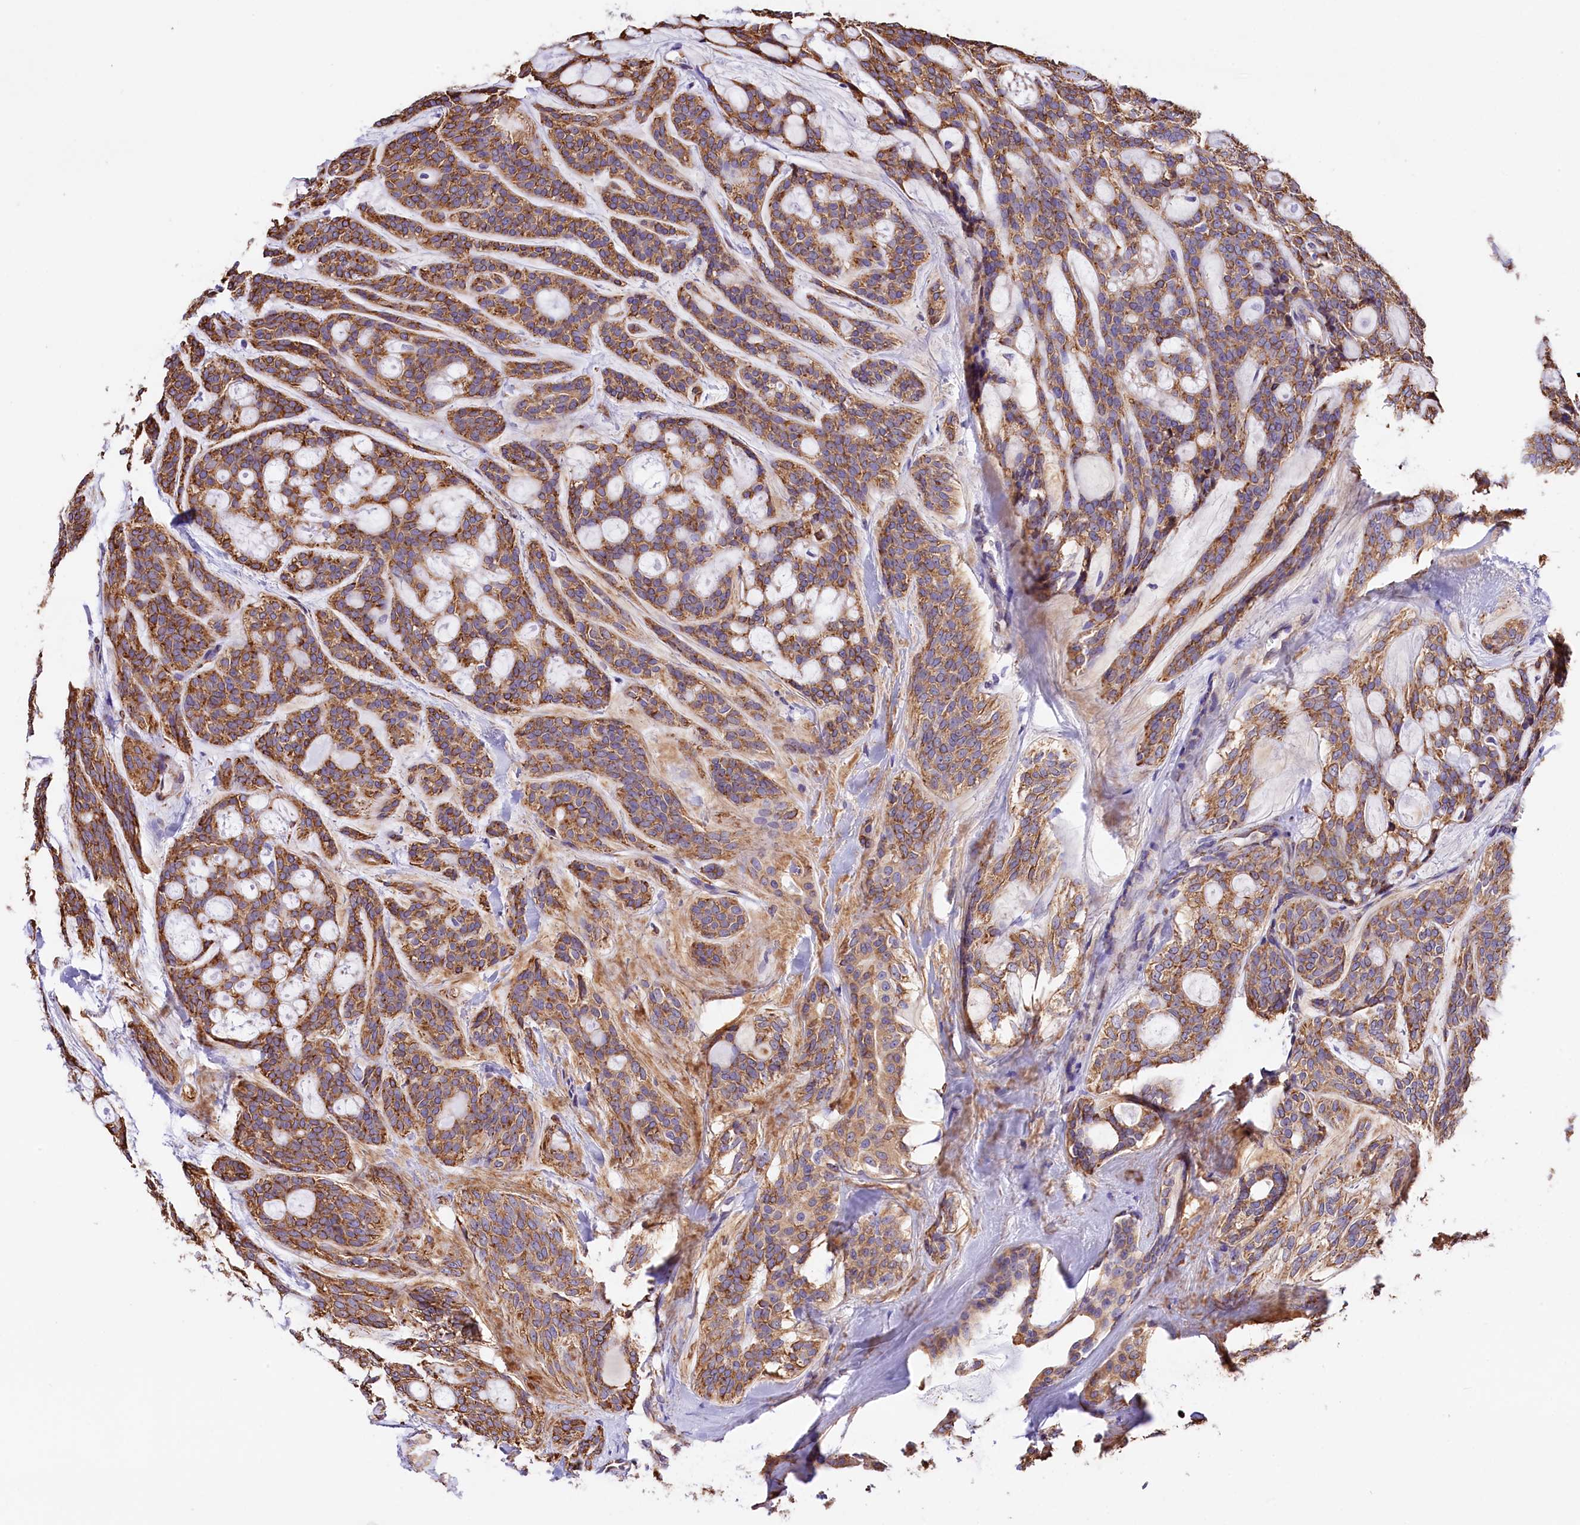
{"staining": {"intensity": "moderate", "quantity": ">75%", "location": "cytoplasmic/membranous"}, "tissue": "head and neck cancer", "cell_type": "Tumor cells", "image_type": "cancer", "snomed": [{"axis": "morphology", "description": "Adenocarcinoma, NOS"}, {"axis": "topography", "description": "Head-Neck"}], "caption": "Head and neck cancer tissue shows moderate cytoplasmic/membranous expression in about >75% of tumor cells", "gene": "ITGA1", "patient": {"sex": "male", "age": 66}}